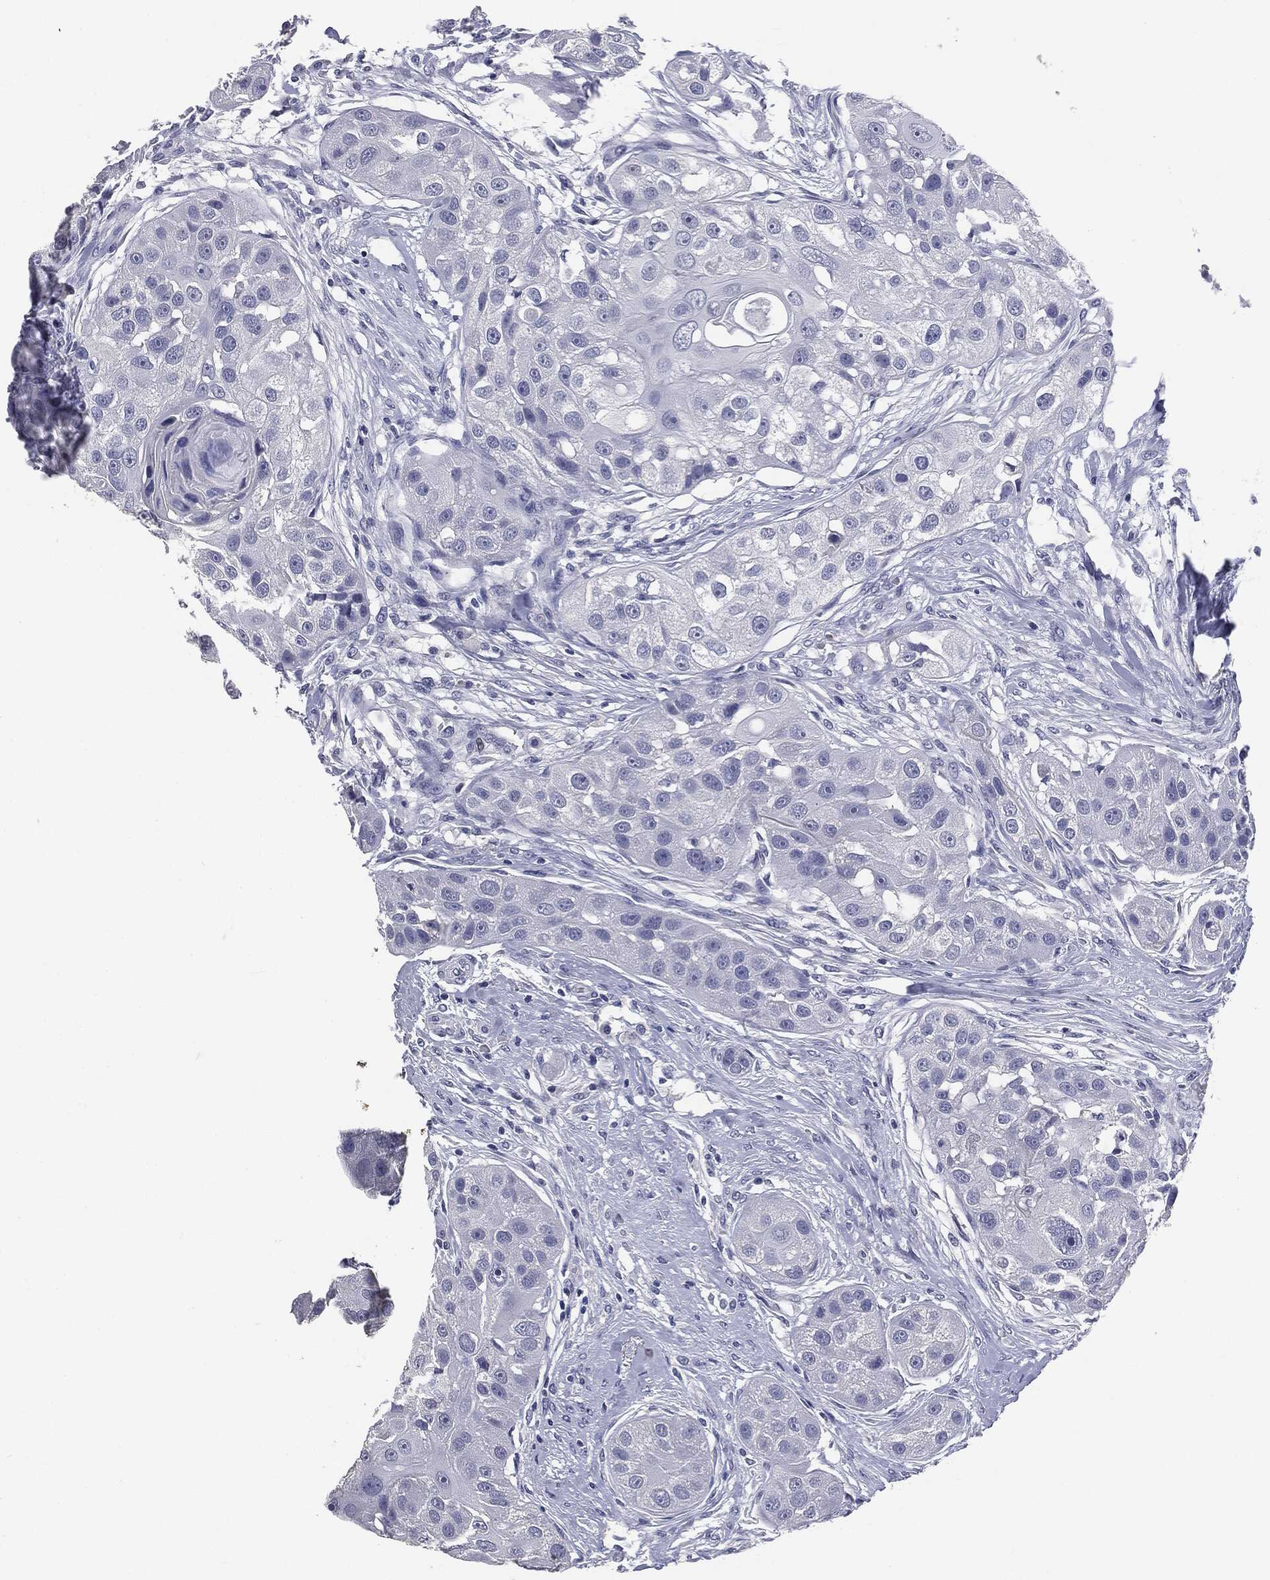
{"staining": {"intensity": "negative", "quantity": "none", "location": "none"}, "tissue": "head and neck cancer", "cell_type": "Tumor cells", "image_type": "cancer", "snomed": [{"axis": "morphology", "description": "Normal tissue, NOS"}, {"axis": "morphology", "description": "Squamous cell carcinoma, NOS"}, {"axis": "topography", "description": "Skeletal muscle"}, {"axis": "topography", "description": "Head-Neck"}], "caption": "IHC image of neoplastic tissue: human squamous cell carcinoma (head and neck) stained with DAB (3,3'-diaminobenzidine) shows no significant protein staining in tumor cells.", "gene": "AFP", "patient": {"sex": "male", "age": 51}}